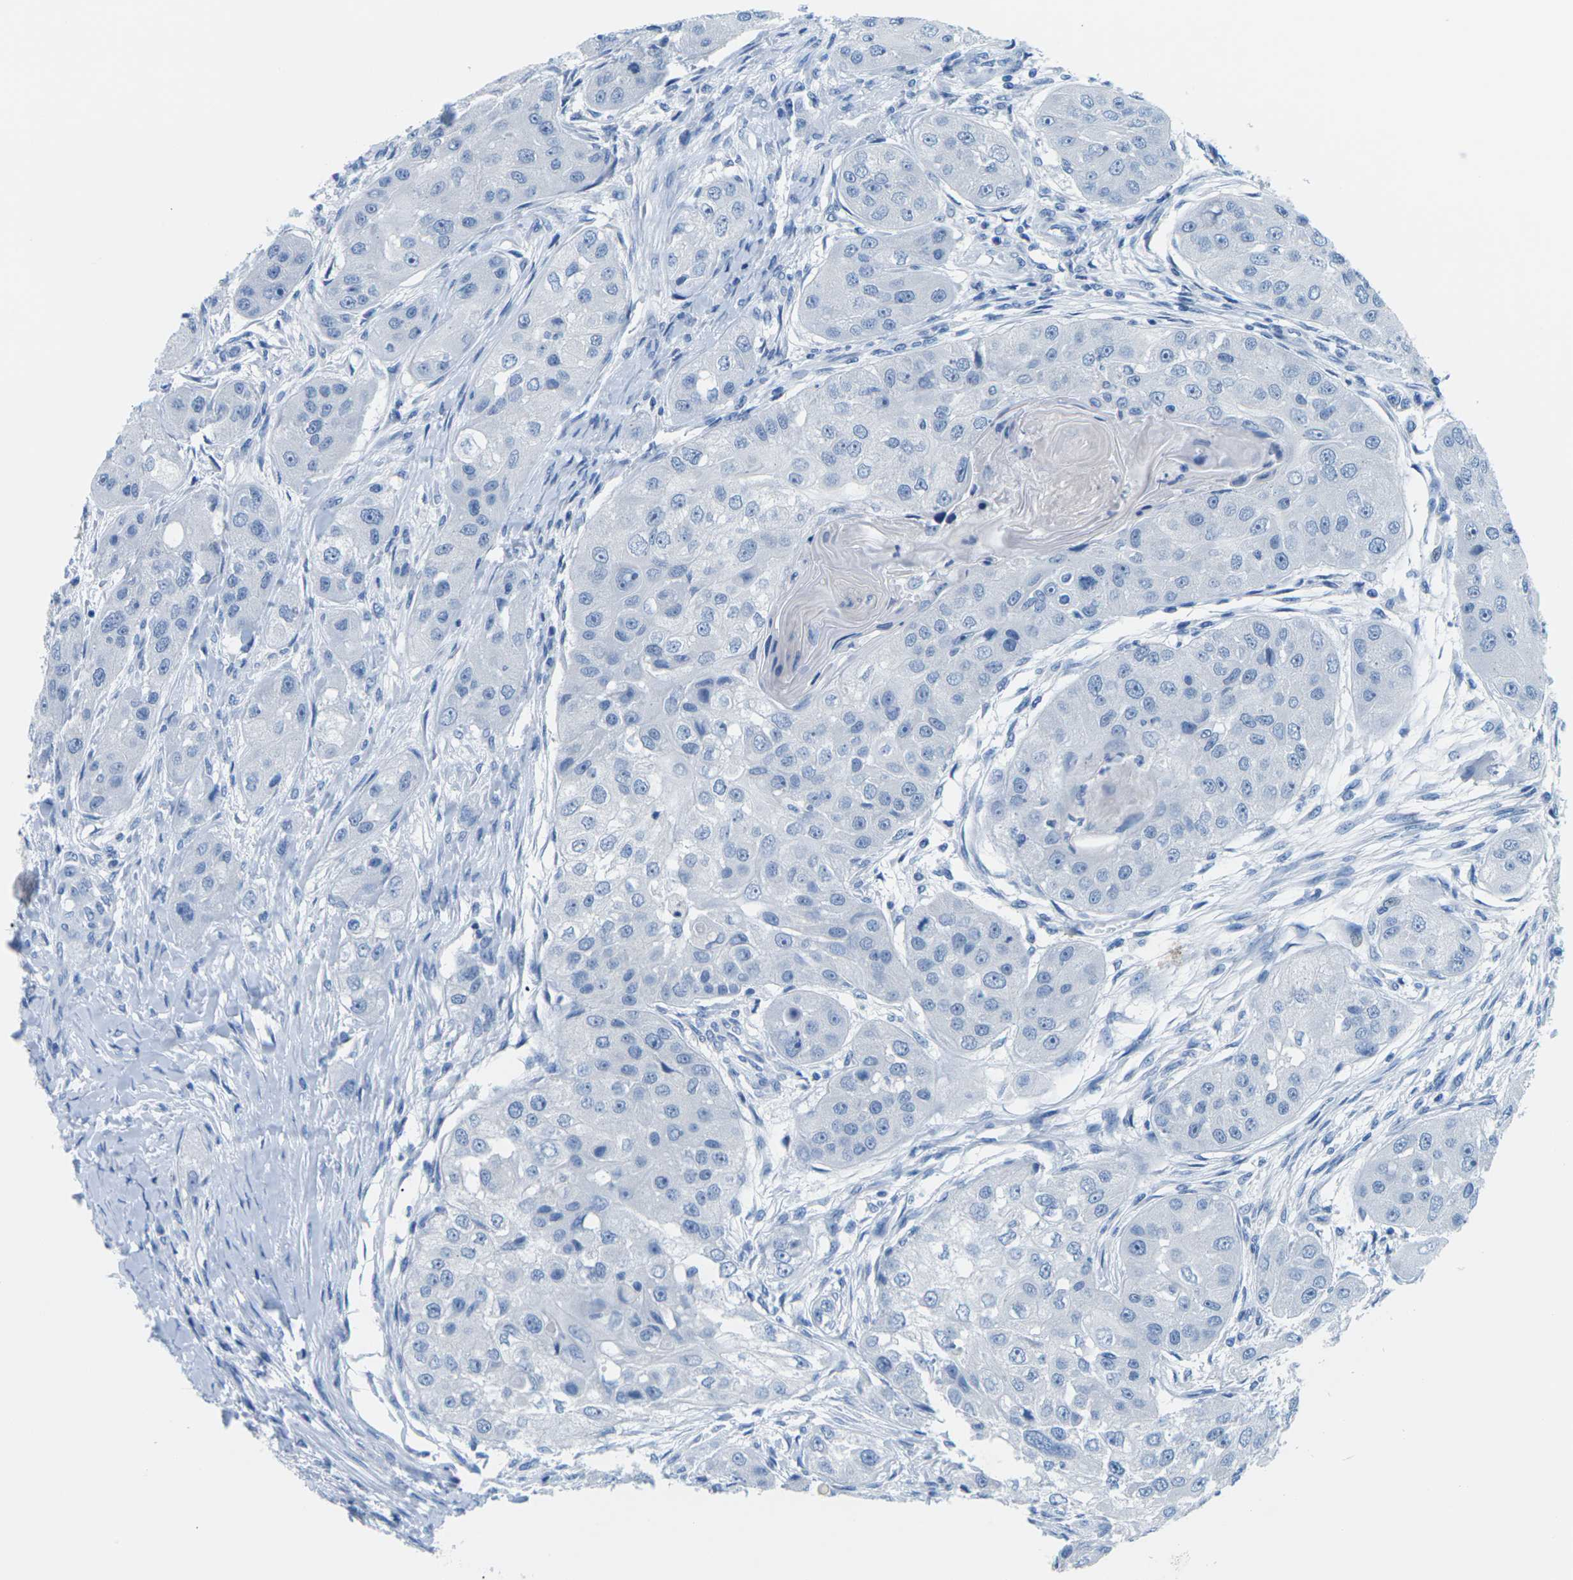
{"staining": {"intensity": "negative", "quantity": "none", "location": "none"}, "tissue": "head and neck cancer", "cell_type": "Tumor cells", "image_type": "cancer", "snomed": [{"axis": "morphology", "description": "Normal tissue, NOS"}, {"axis": "morphology", "description": "Squamous cell carcinoma, NOS"}, {"axis": "topography", "description": "Skeletal muscle"}, {"axis": "topography", "description": "Head-Neck"}], "caption": "An immunohistochemistry histopathology image of head and neck cancer is shown. There is no staining in tumor cells of head and neck cancer.", "gene": "SLC12A1", "patient": {"sex": "male", "age": 51}}